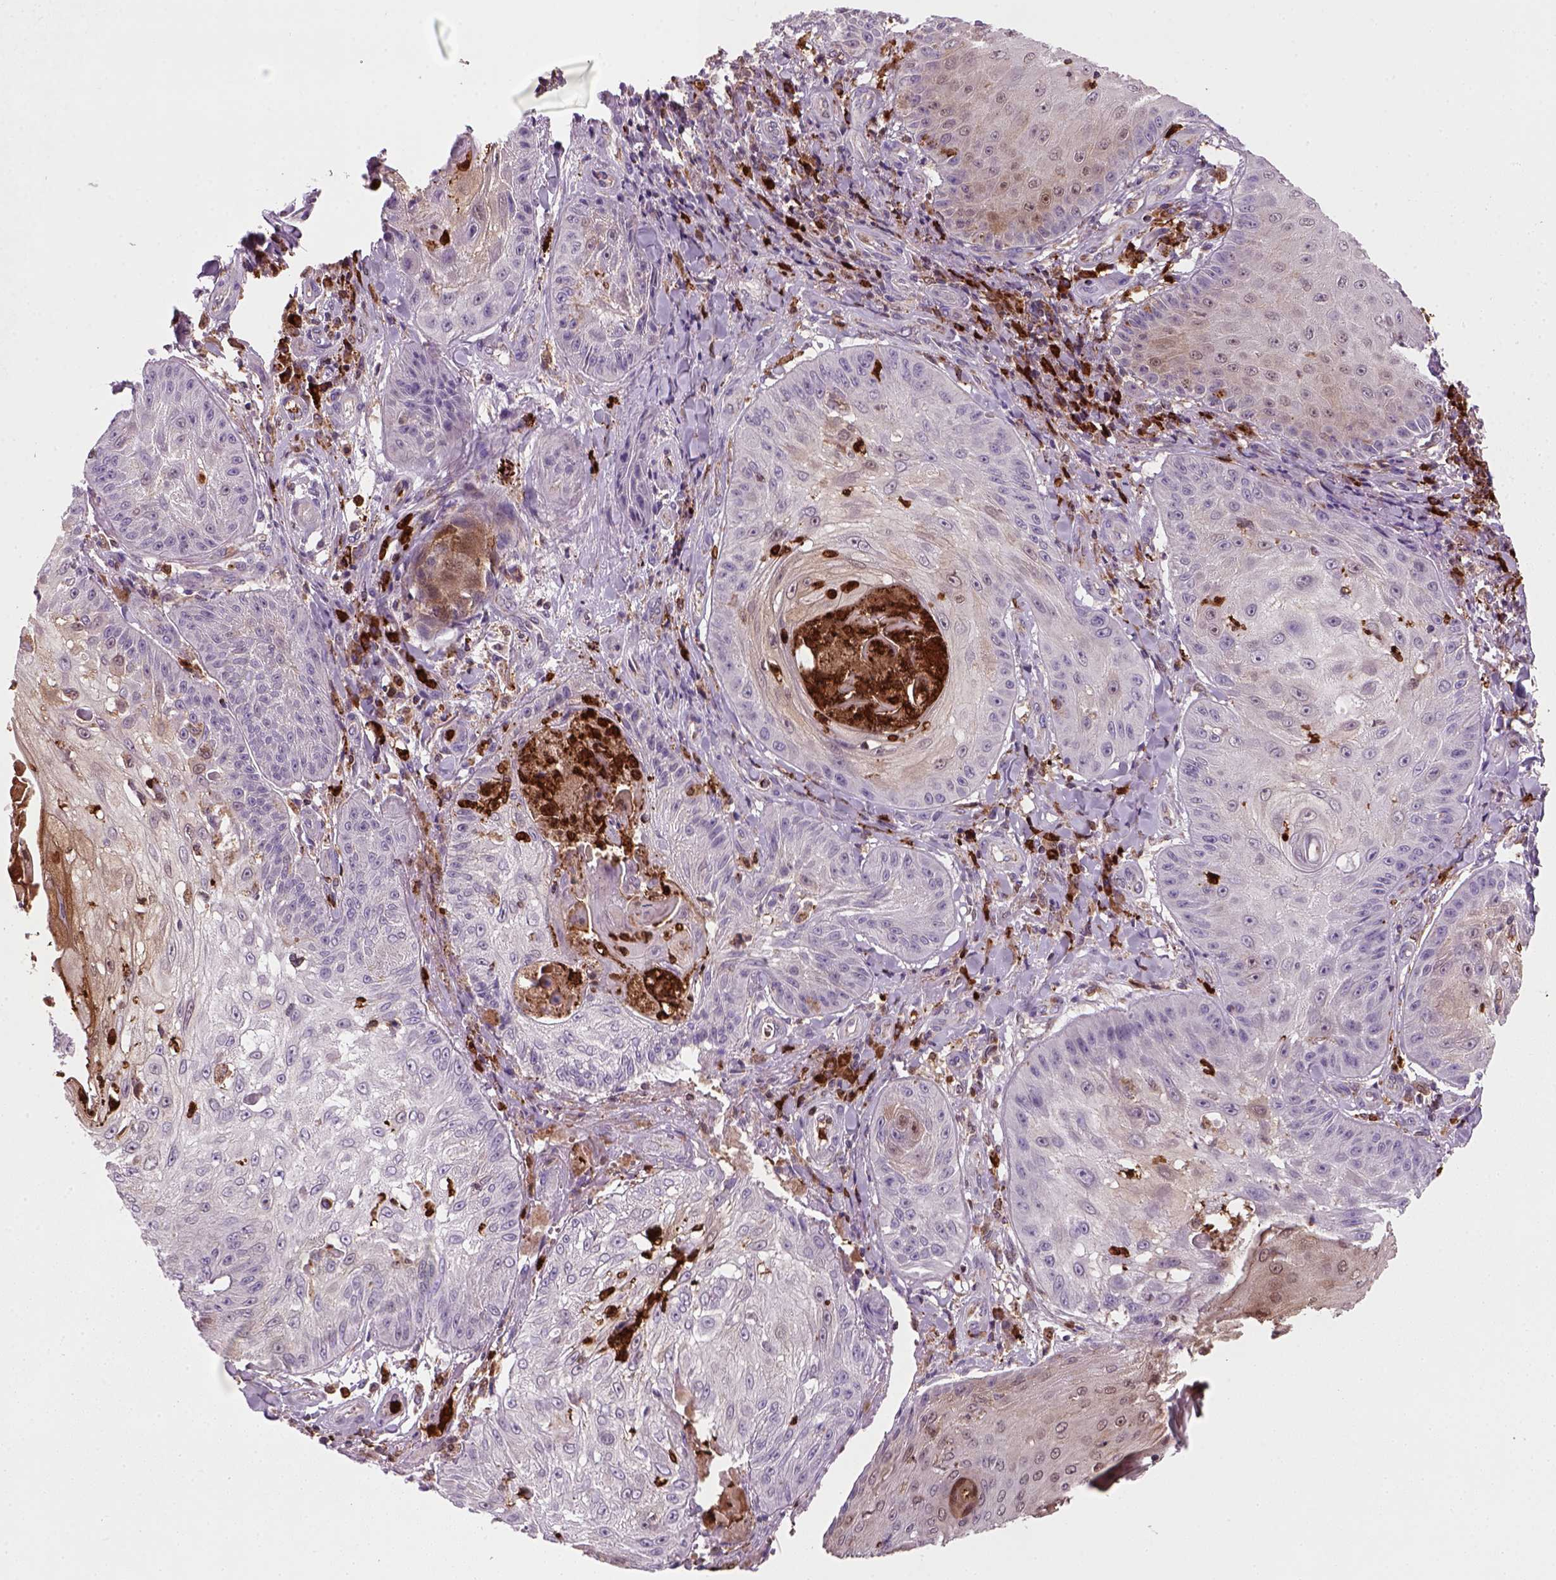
{"staining": {"intensity": "negative", "quantity": "none", "location": "none"}, "tissue": "skin cancer", "cell_type": "Tumor cells", "image_type": "cancer", "snomed": [{"axis": "morphology", "description": "Squamous cell carcinoma, NOS"}, {"axis": "topography", "description": "Skin"}], "caption": "Skin cancer was stained to show a protein in brown. There is no significant expression in tumor cells.", "gene": "NUDT16L1", "patient": {"sex": "male", "age": 70}}